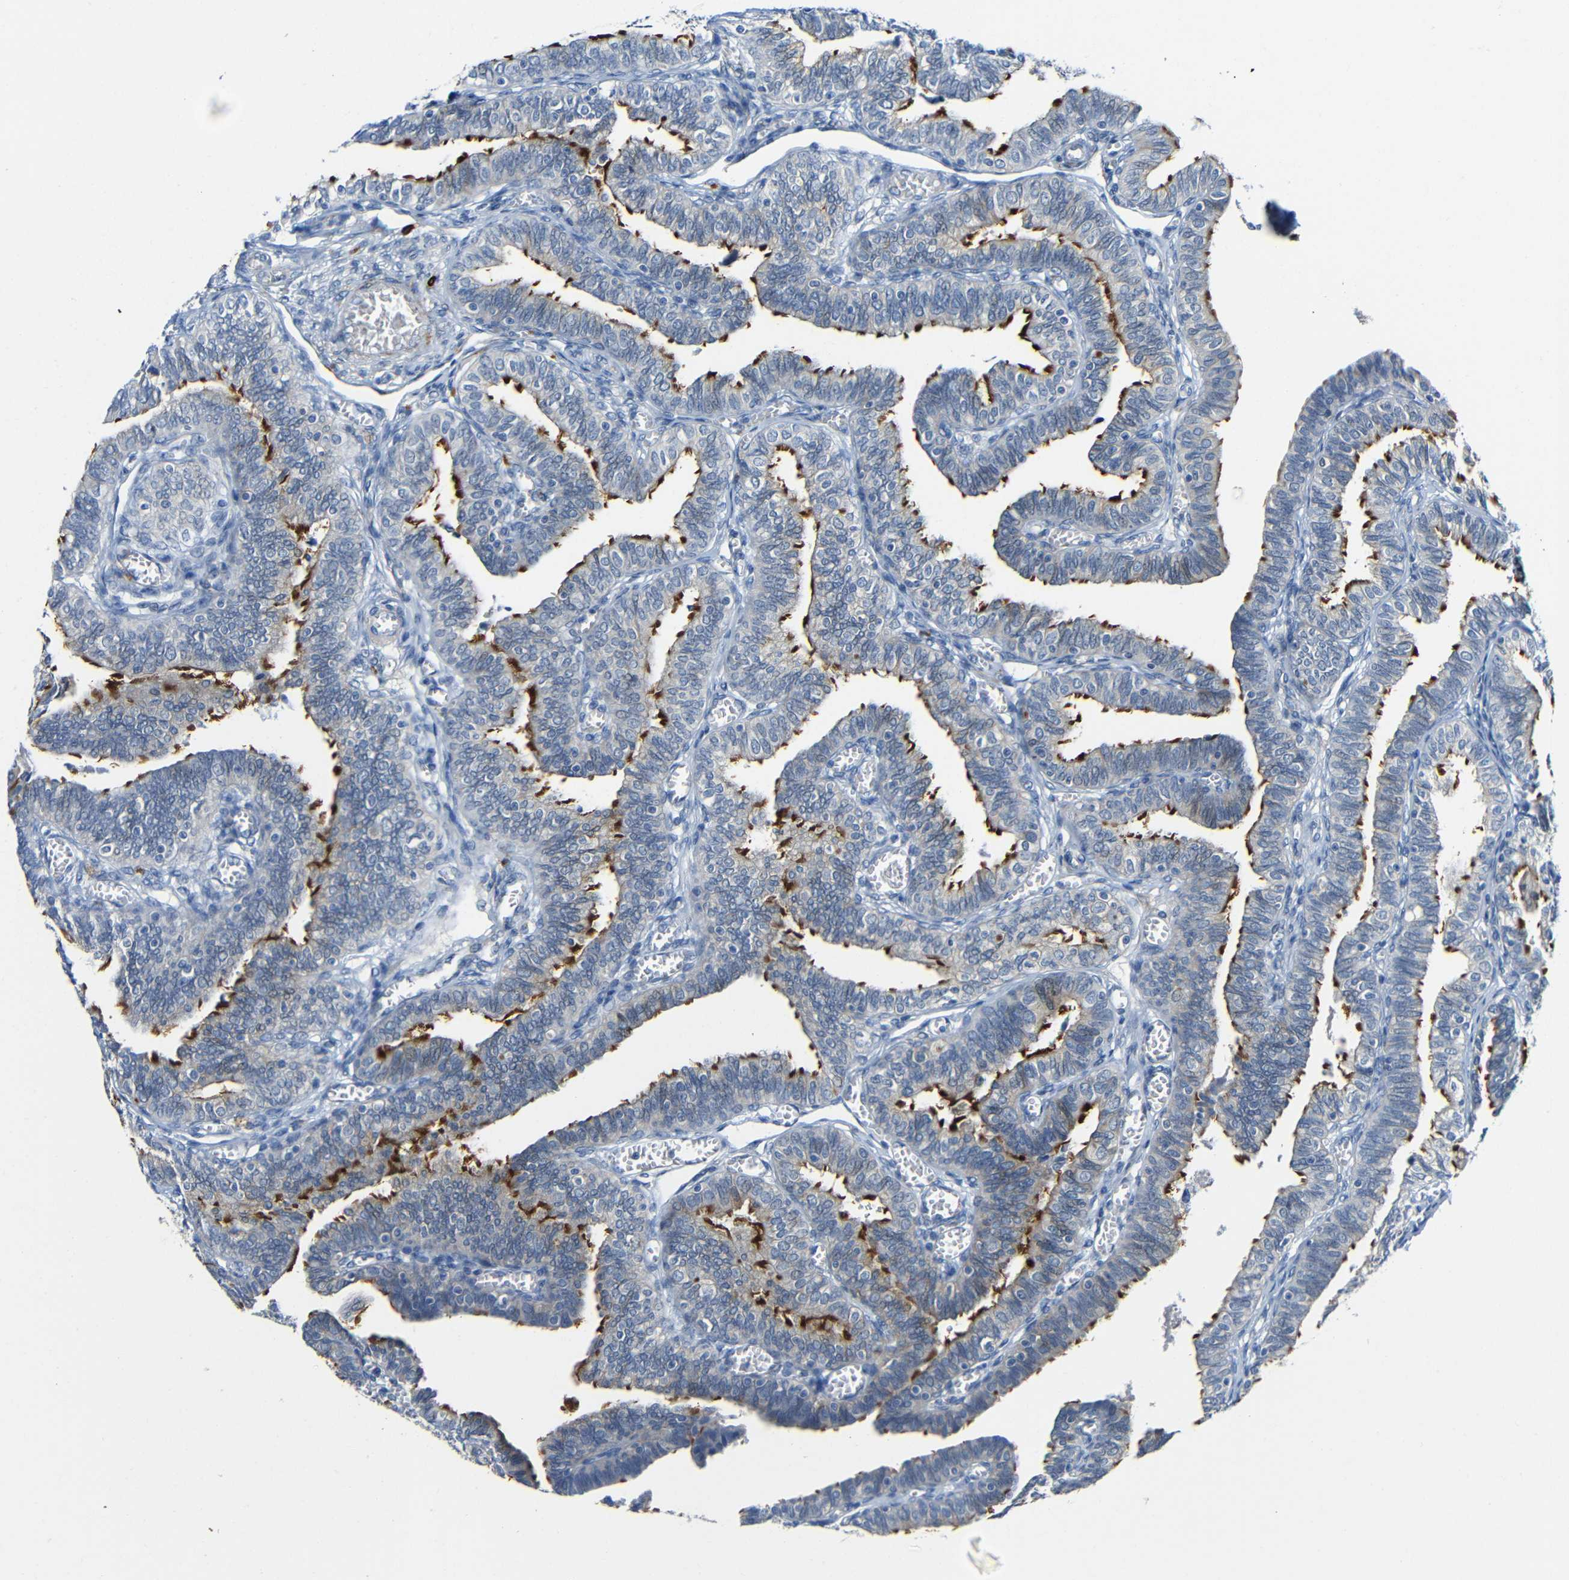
{"staining": {"intensity": "strong", "quantity": "25%-75%", "location": "cytoplasmic/membranous"}, "tissue": "fallopian tube", "cell_type": "Glandular cells", "image_type": "normal", "snomed": [{"axis": "morphology", "description": "Normal tissue, NOS"}, {"axis": "topography", "description": "Fallopian tube"}], "caption": "Protein analysis of benign fallopian tube shows strong cytoplasmic/membranous expression in approximately 25%-75% of glandular cells.", "gene": "DCLK1", "patient": {"sex": "female", "age": 46}}